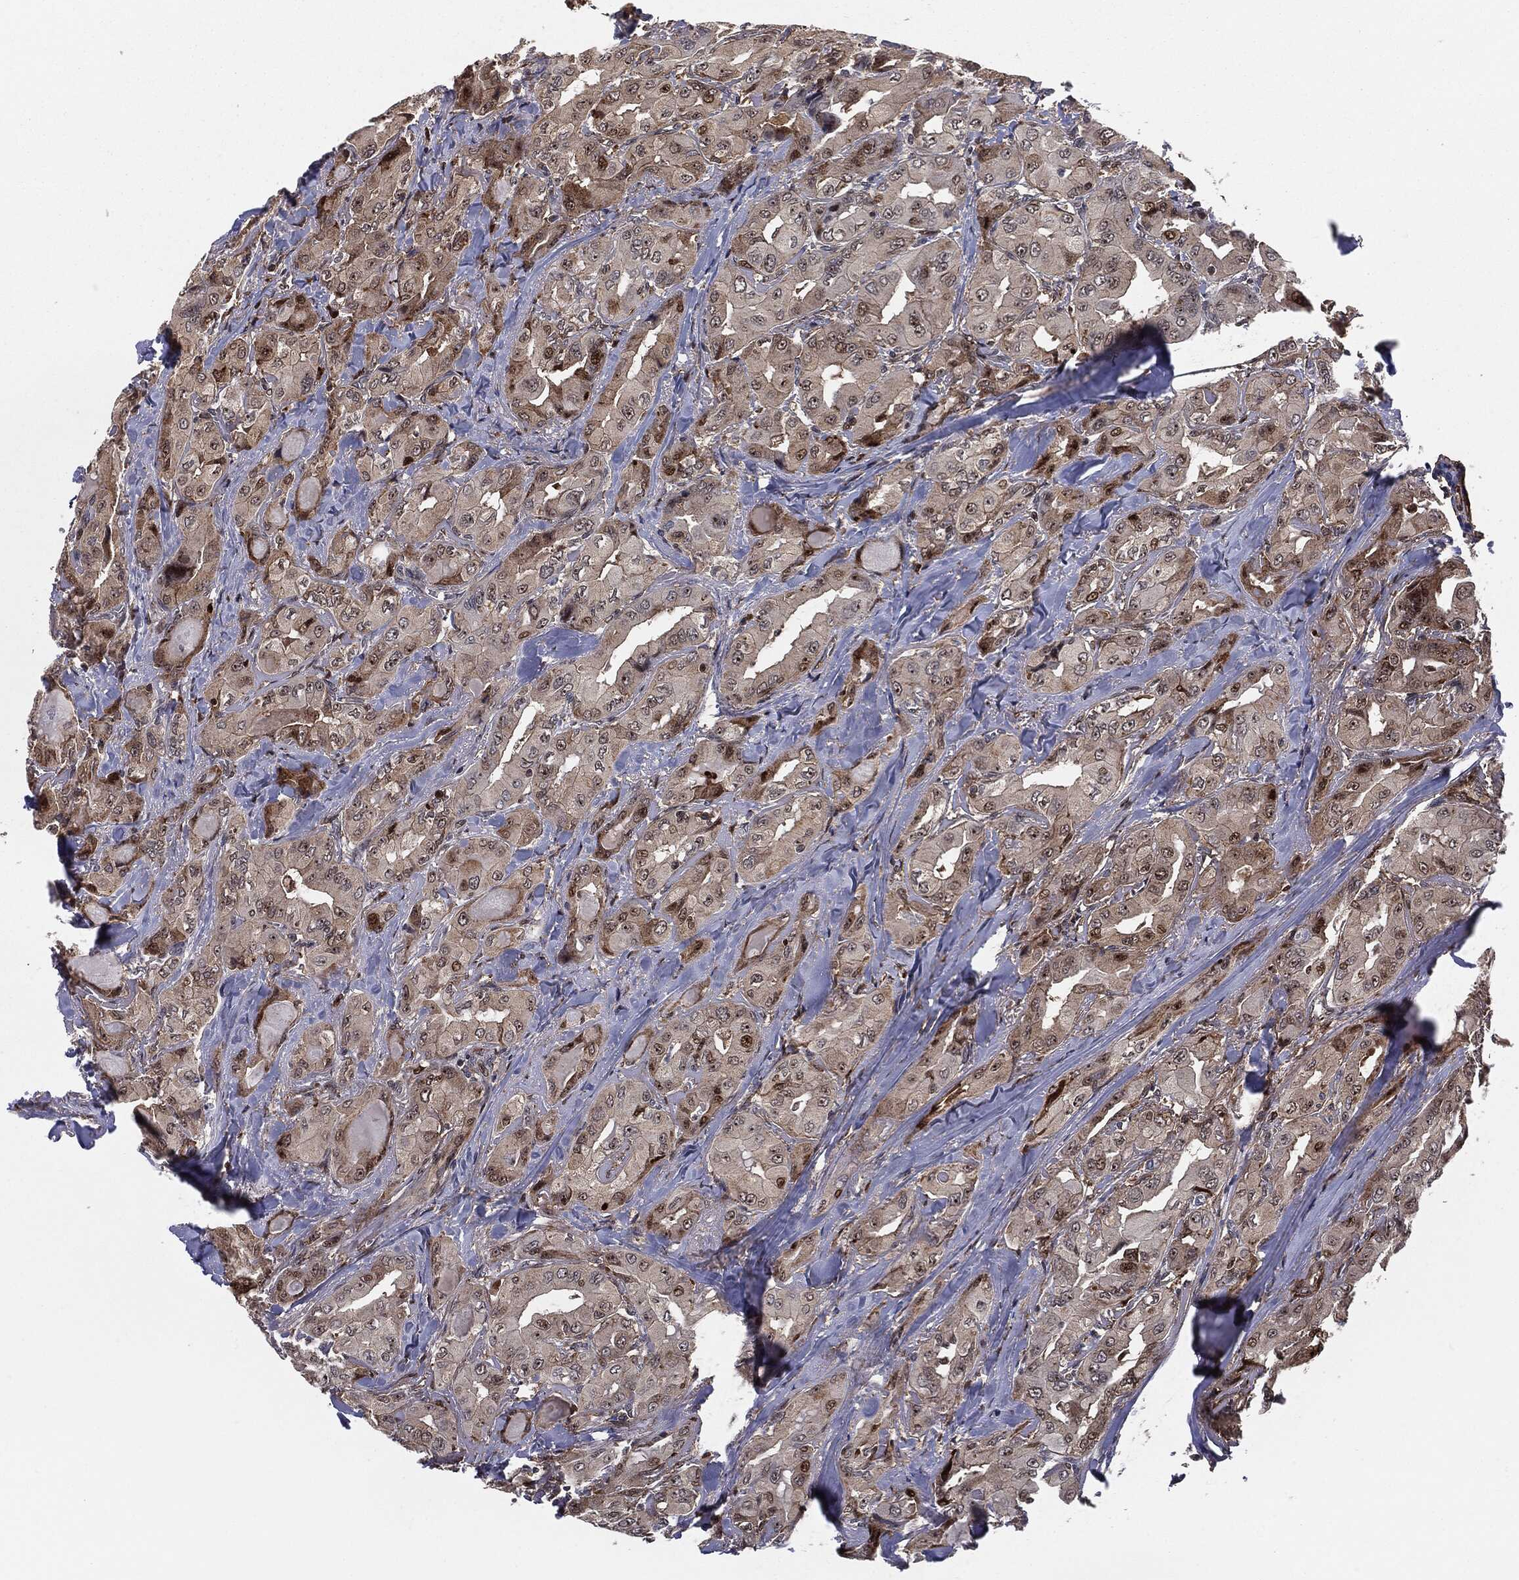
{"staining": {"intensity": "negative", "quantity": "none", "location": "none"}, "tissue": "thyroid cancer", "cell_type": "Tumor cells", "image_type": "cancer", "snomed": [{"axis": "morphology", "description": "Normal tissue, NOS"}, {"axis": "morphology", "description": "Papillary adenocarcinoma, NOS"}, {"axis": "topography", "description": "Thyroid gland"}], "caption": "A photomicrograph of thyroid papillary adenocarcinoma stained for a protein demonstrates no brown staining in tumor cells. The staining was performed using DAB (3,3'-diaminobenzidine) to visualize the protein expression in brown, while the nuclei were stained in blue with hematoxylin (Magnification: 20x).", "gene": "PTEN", "patient": {"sex": "female", "age": 66}}